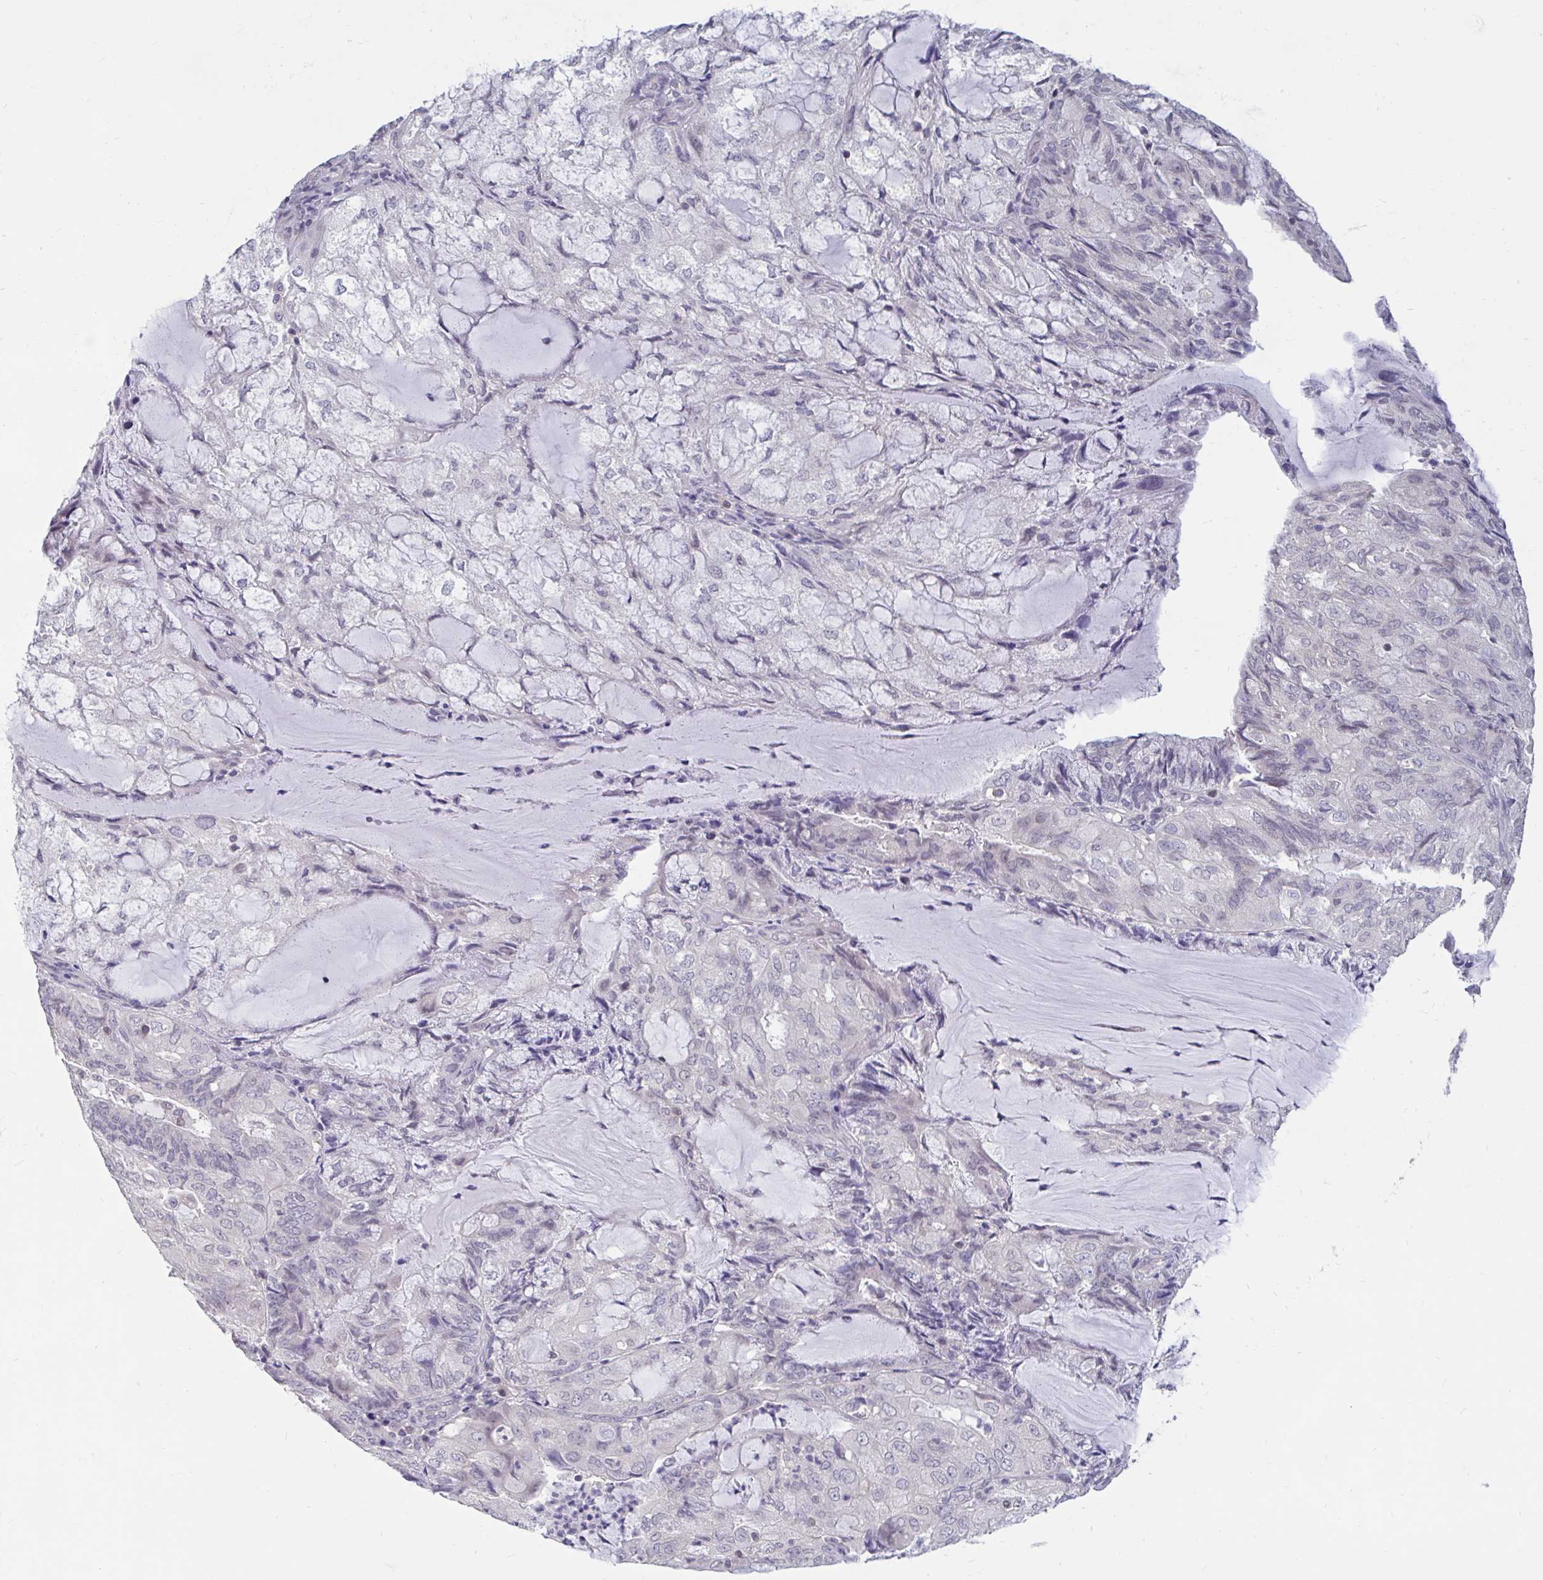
{"staining": {"intensity": "negative", "quantity": "none", "location": "none"}, "tissue": "endometrial cancer", "cell_type": "Tumor cells", "image_type": "cancer", "snomed": [{"axis": "morphology", "description": "Adenocarcinoma, NOS"}, {"axis": "topography", "description": "Endometrium"}], "caption": "The photomicrograph demonstrates no significant staining in tumor cells of endometrial cancer.", "gene": "ARPP19", "patient": {"sex": "female", "age": 81}}